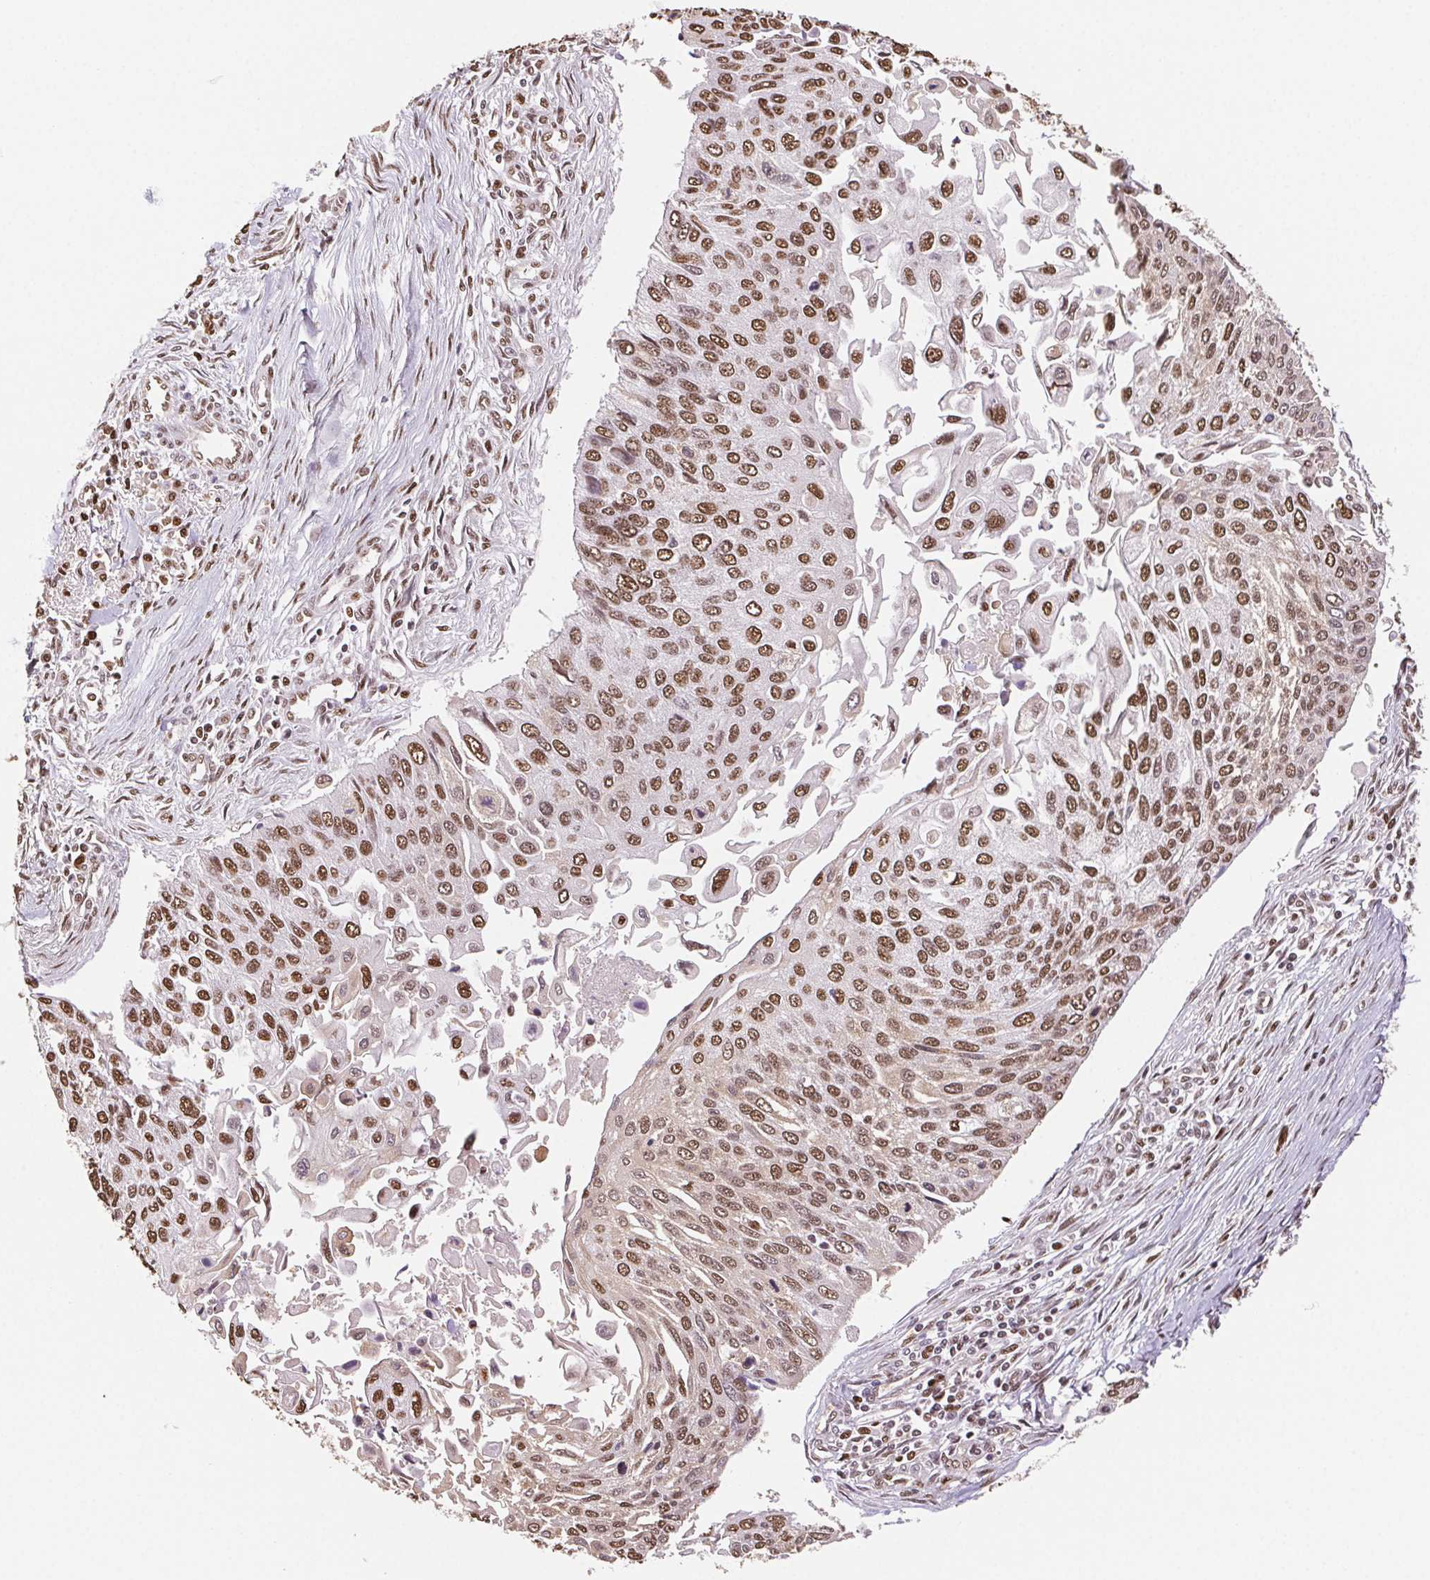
{"staining": {"intensity": "moderate", "quantity": ">75%", "location": "nuclear"}, "tissue": "lung cancer", "cell_type": "Tumor cells", "image_type": "cancer", "snomed": [{"axis": "morphology", "description": "Squamous cell carcinoma, NOS"}, {"axis": "morphology", "description": "Squamous cell carcinoma, metastatic, NOS"}, {"axis": "topography", "description": "Lung"}], "caption": "Protein staining by IHC shows moderate nuclear expression in approximately >75% of tumor cells in metastatic squamous cell carcinoma (lung).", "gene": "SET", "patient": {"sex": "male", "age": 63}}